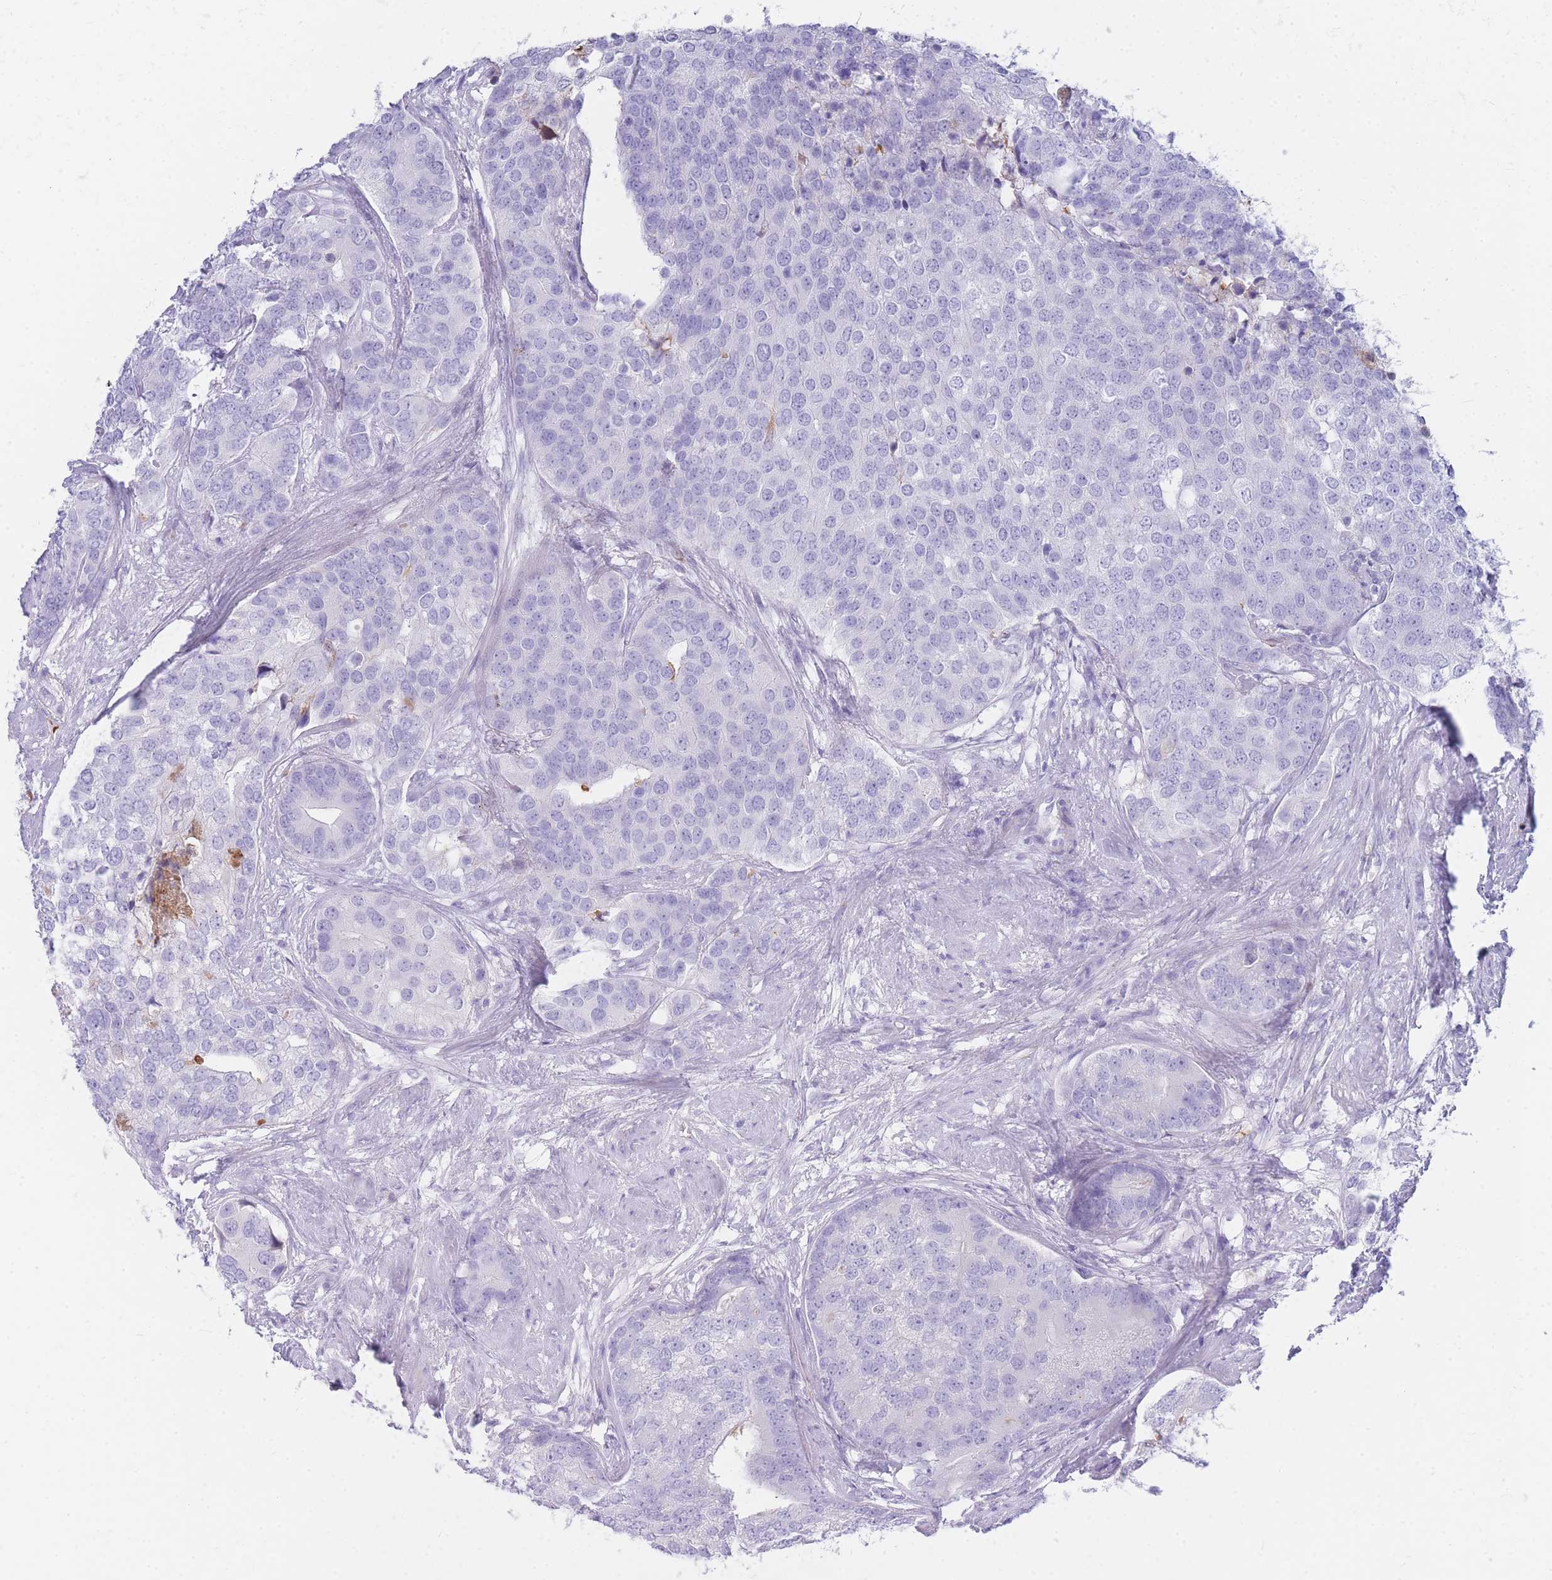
{"staining": {"intensity": "negative", "quantity": "none", "location": "none"}, "tissue": "prostate cancer", "cell_type": "Tumor cells", "image_type": "cancer", "snomed": [{"axis": "morphology", "description": "Adenocarcinoma, High grade"}, {"axis": "topography", "description": "Prostate"}], "caption": "Immunohistochemistry histopathology image of neoplastic tissue: human prostate cancer (adenocarcinoma (high-grade)) stained with DAB demonstrates no significant protein positivity in tumor cells.", "gene": "NKX1-2", "patient": {"sex": "male", "age": 62}}